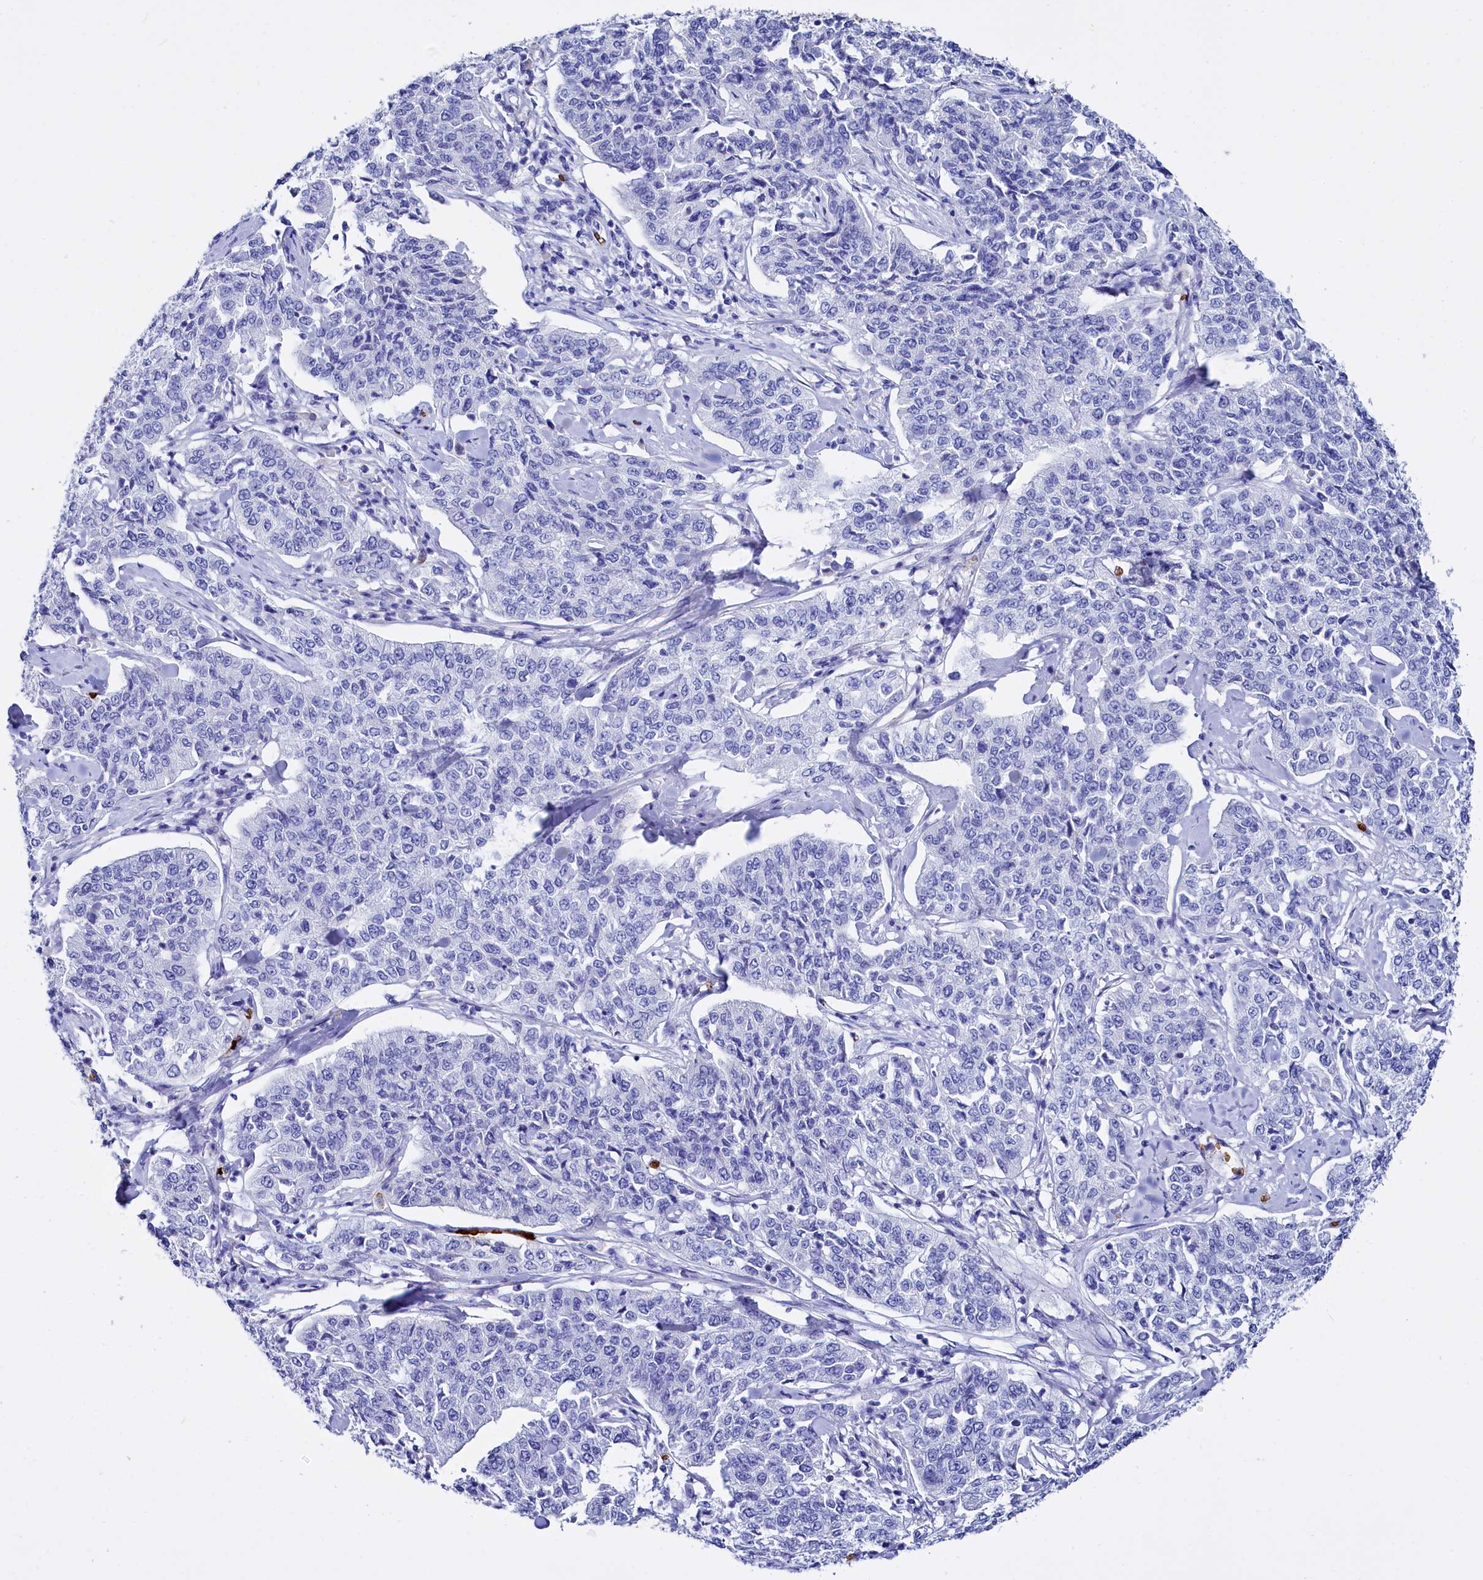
{"staining": {"intensity": "negative", "quantity": "none", "location": "none"}, "tissue": "cervical cancer", "cell_type": "Tumor cells", "image_type": "cancer", "snomed": [{"axis": "morphology", "description": "Squamous cell carcinoma, NOS"}, {"axis": "topography", "description": "Cervix"}], "caption": "Squamous cell carcinoma (cervical) stained for a protein using immunohistochemistry shows no expression tumor cells.", "gene": "RPUSD3", "patient": {"sex": "female", "age": 35}}